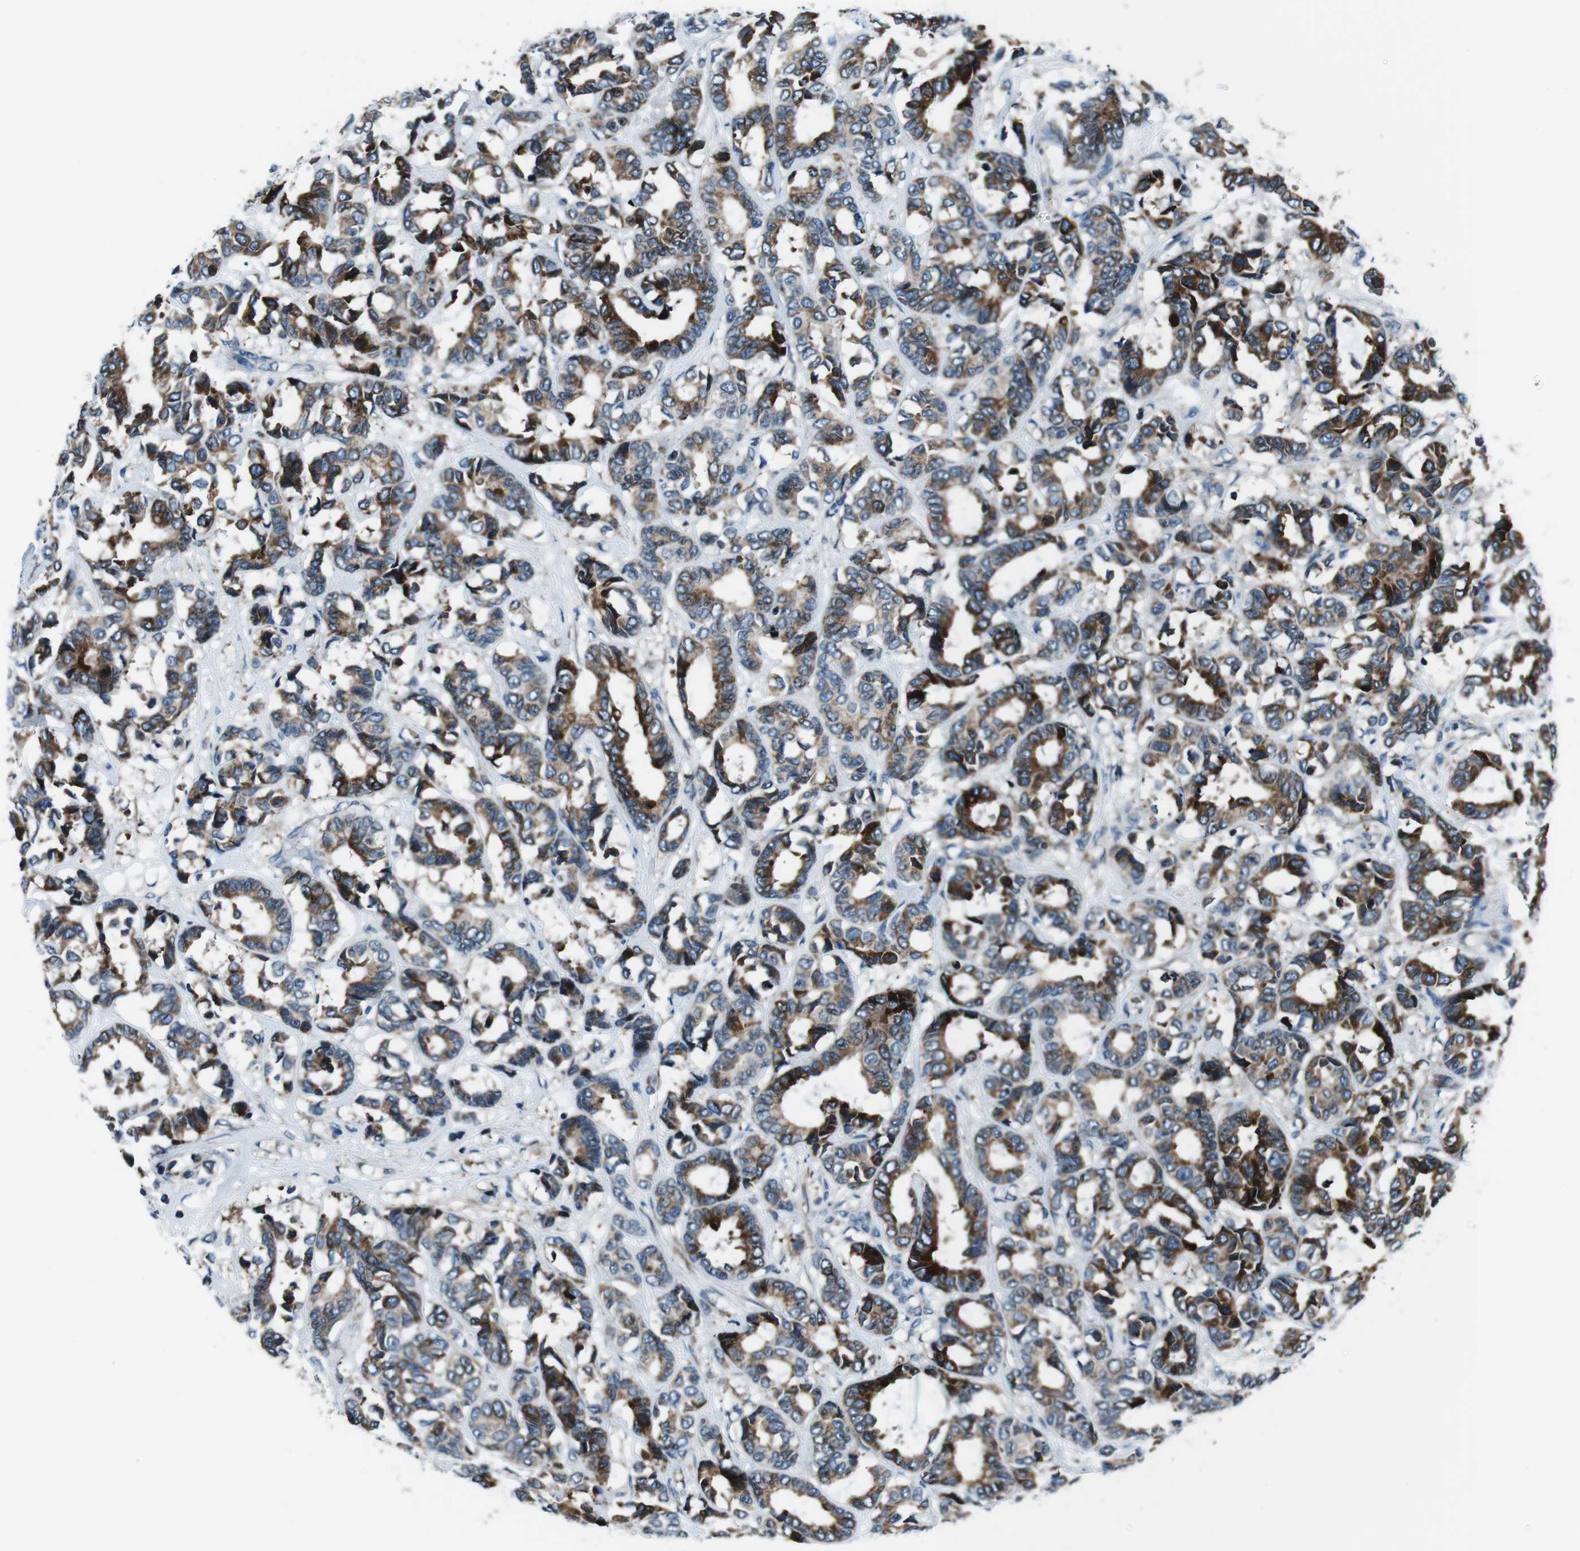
{"staining": {"intensity": "strong", "quantity": "25%-75%", "location": "cytoplasmic/membranous"}, "tissue": "breast cancer", "cell_type": "Tumor cells", "image_type": "cancer", "snomed": [{"axis": "morphology", "description": "Duct carcinoma"}, {"axis": "topography", "description": "Breast"}], "caption": "A micrograph of human infiltrating ductal carcinoma (breast) stained for a protein exhibits strong cytoplasmic/membranous brown staining in tumor cells.", "gene": "NUCB2", "patient": {"sex": "female", "age": 87}}